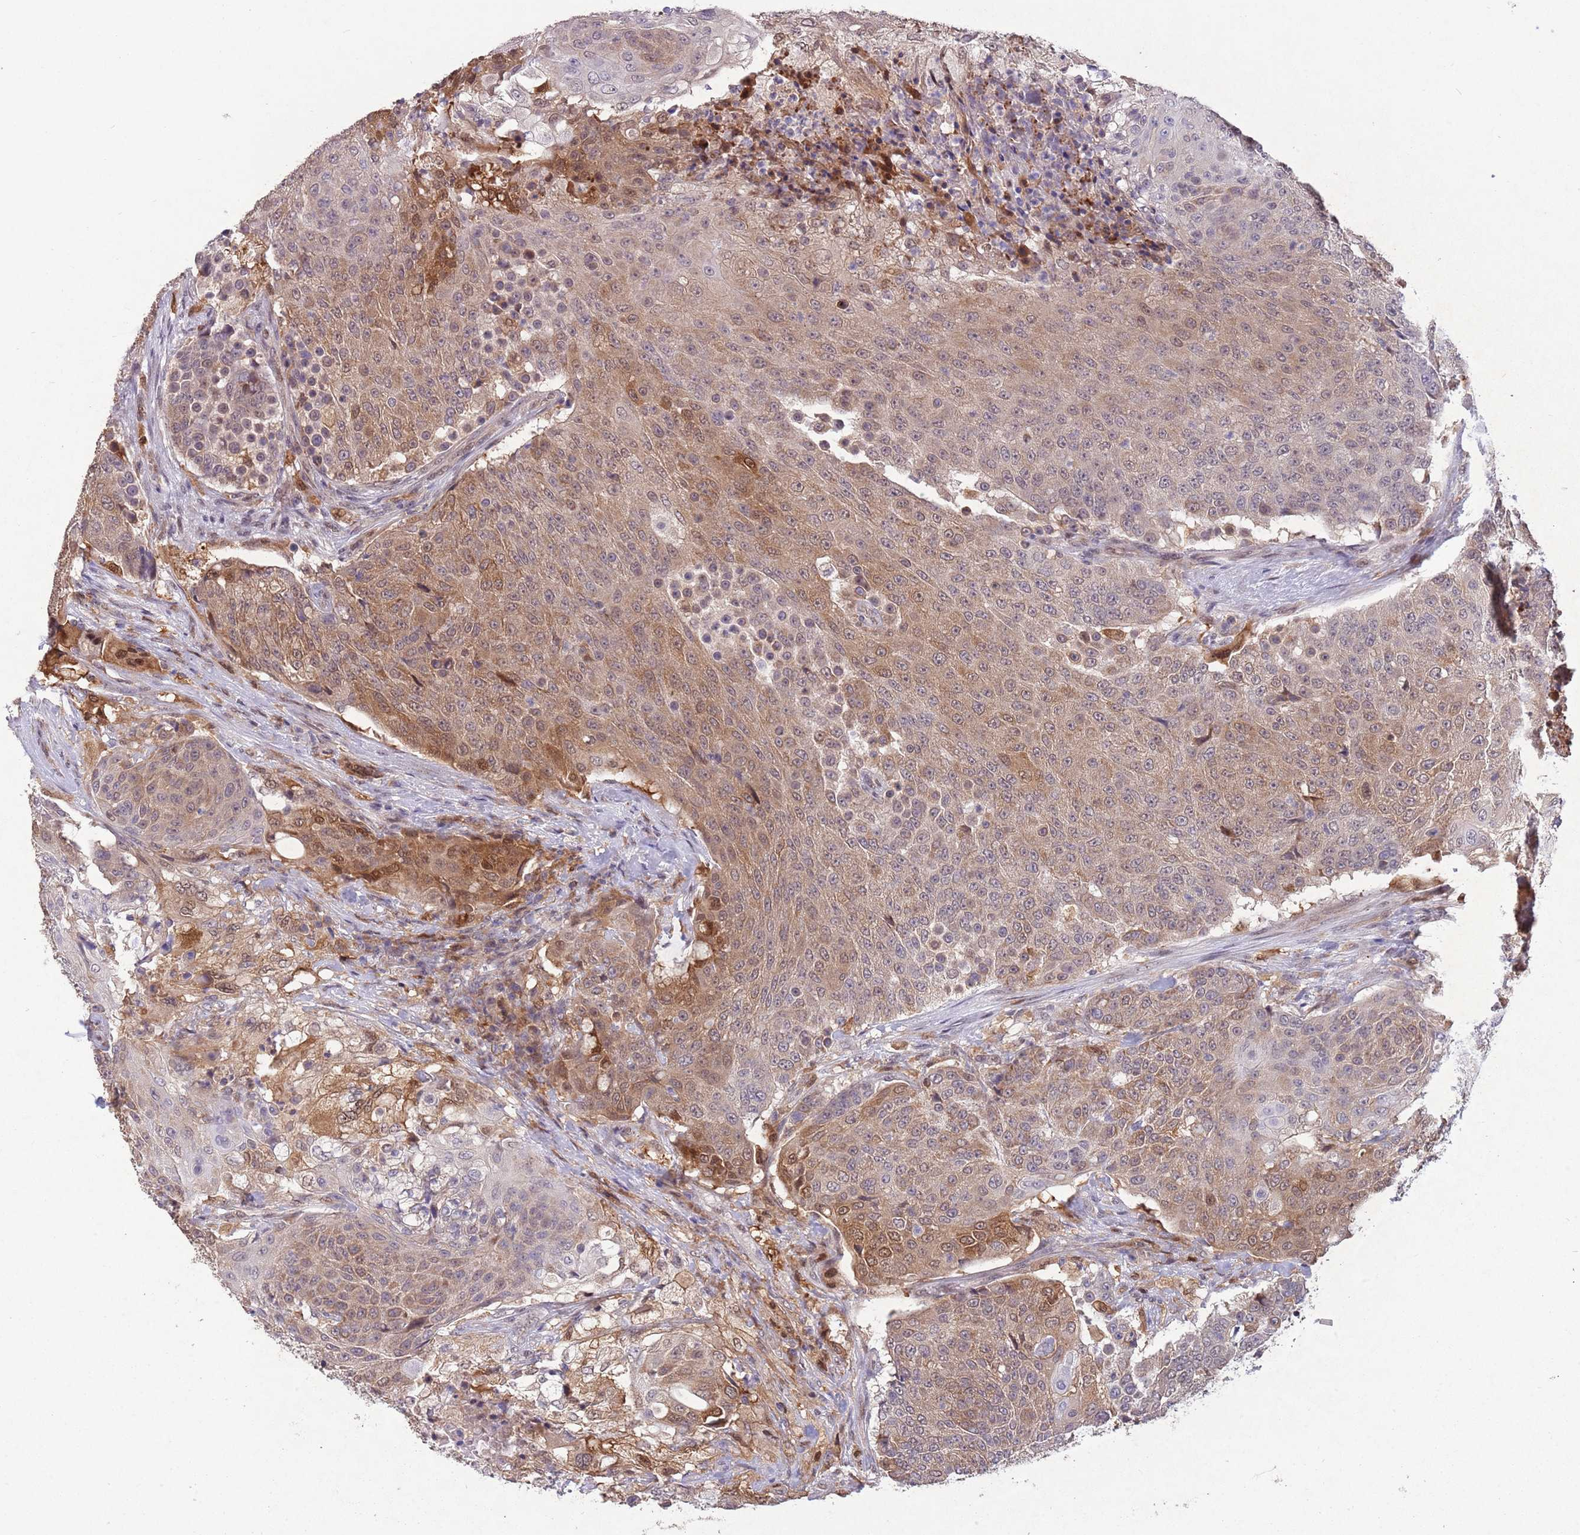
{"staining": {"intensity": "moderate", "quantity": ">75%", "location": "cytoplasmic/membranous,nuclear"}, "tissue": "urothelial cancer", "cell_type": "Tumor cells", "image_type": "cancer", "snomed": [{"axis": "morphology", "description": "Urothelial carcinoma, High grade"}, {"axis": "topography", "description": "Urinary bladder"}], "caption": "This photomicrograph demonstrates immunohistochemistry staining of human urothelial cancer, with medium moderate cytoplasmic/membranous and nuclear staining in approximately >75% of tumor cells.", "gene": "ZNF639", "patient": {"sex": "female", "age": 63}}